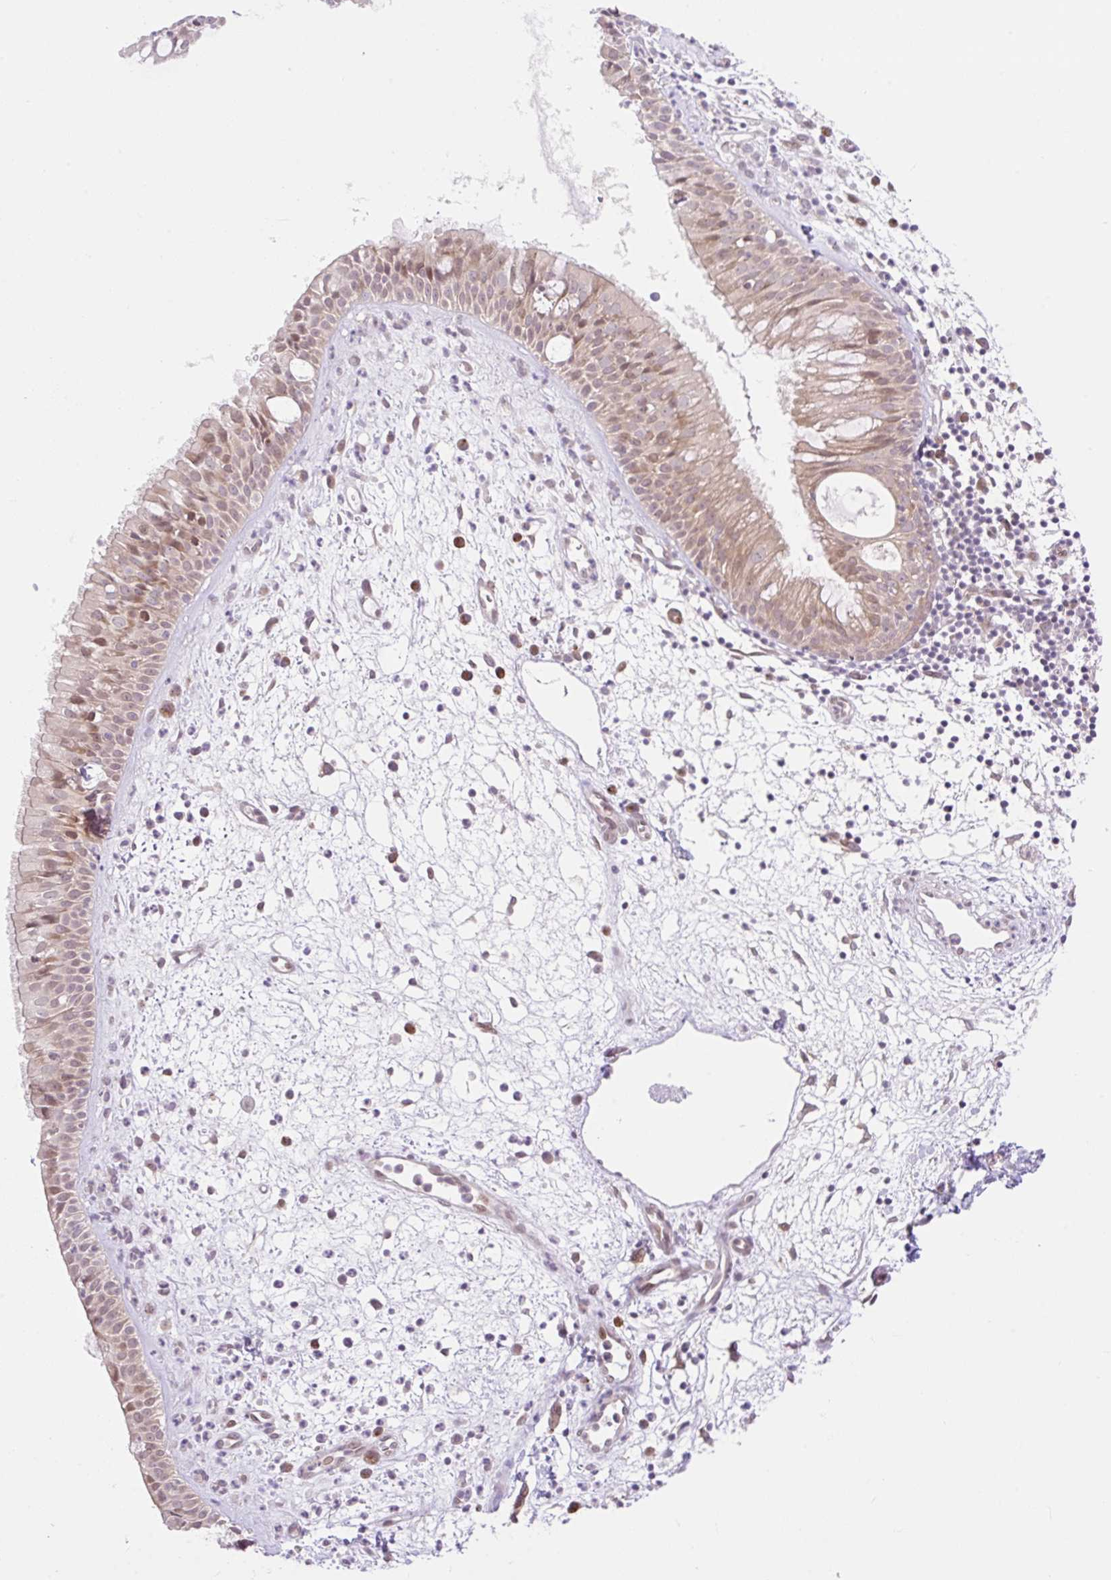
{"staining": {"intensity": "moderate", "quantity": "25%-75%", "location": "cytoplasmic/membranous,nuclear"}, "tissue": "nasopharynx", "cell_type": "Respiratory epithelial cells", "image_type": "normal", "snomed": [{"axis": "morphology", "description": "Normal tissue, NOS"}, {"axis": "topography", "description": "Nasopharynx"}], "caption": "IHC histopathology image of unremarkable nasopharynx stained for a protein (brown), which exhibits medium levels of moderate cytoplasmic/membranous,nuclear positivity in about 25%-75% of respiratory epithelial cells.", "gene": "VPS25", "patient": {"sex": "male", "age": 65}}